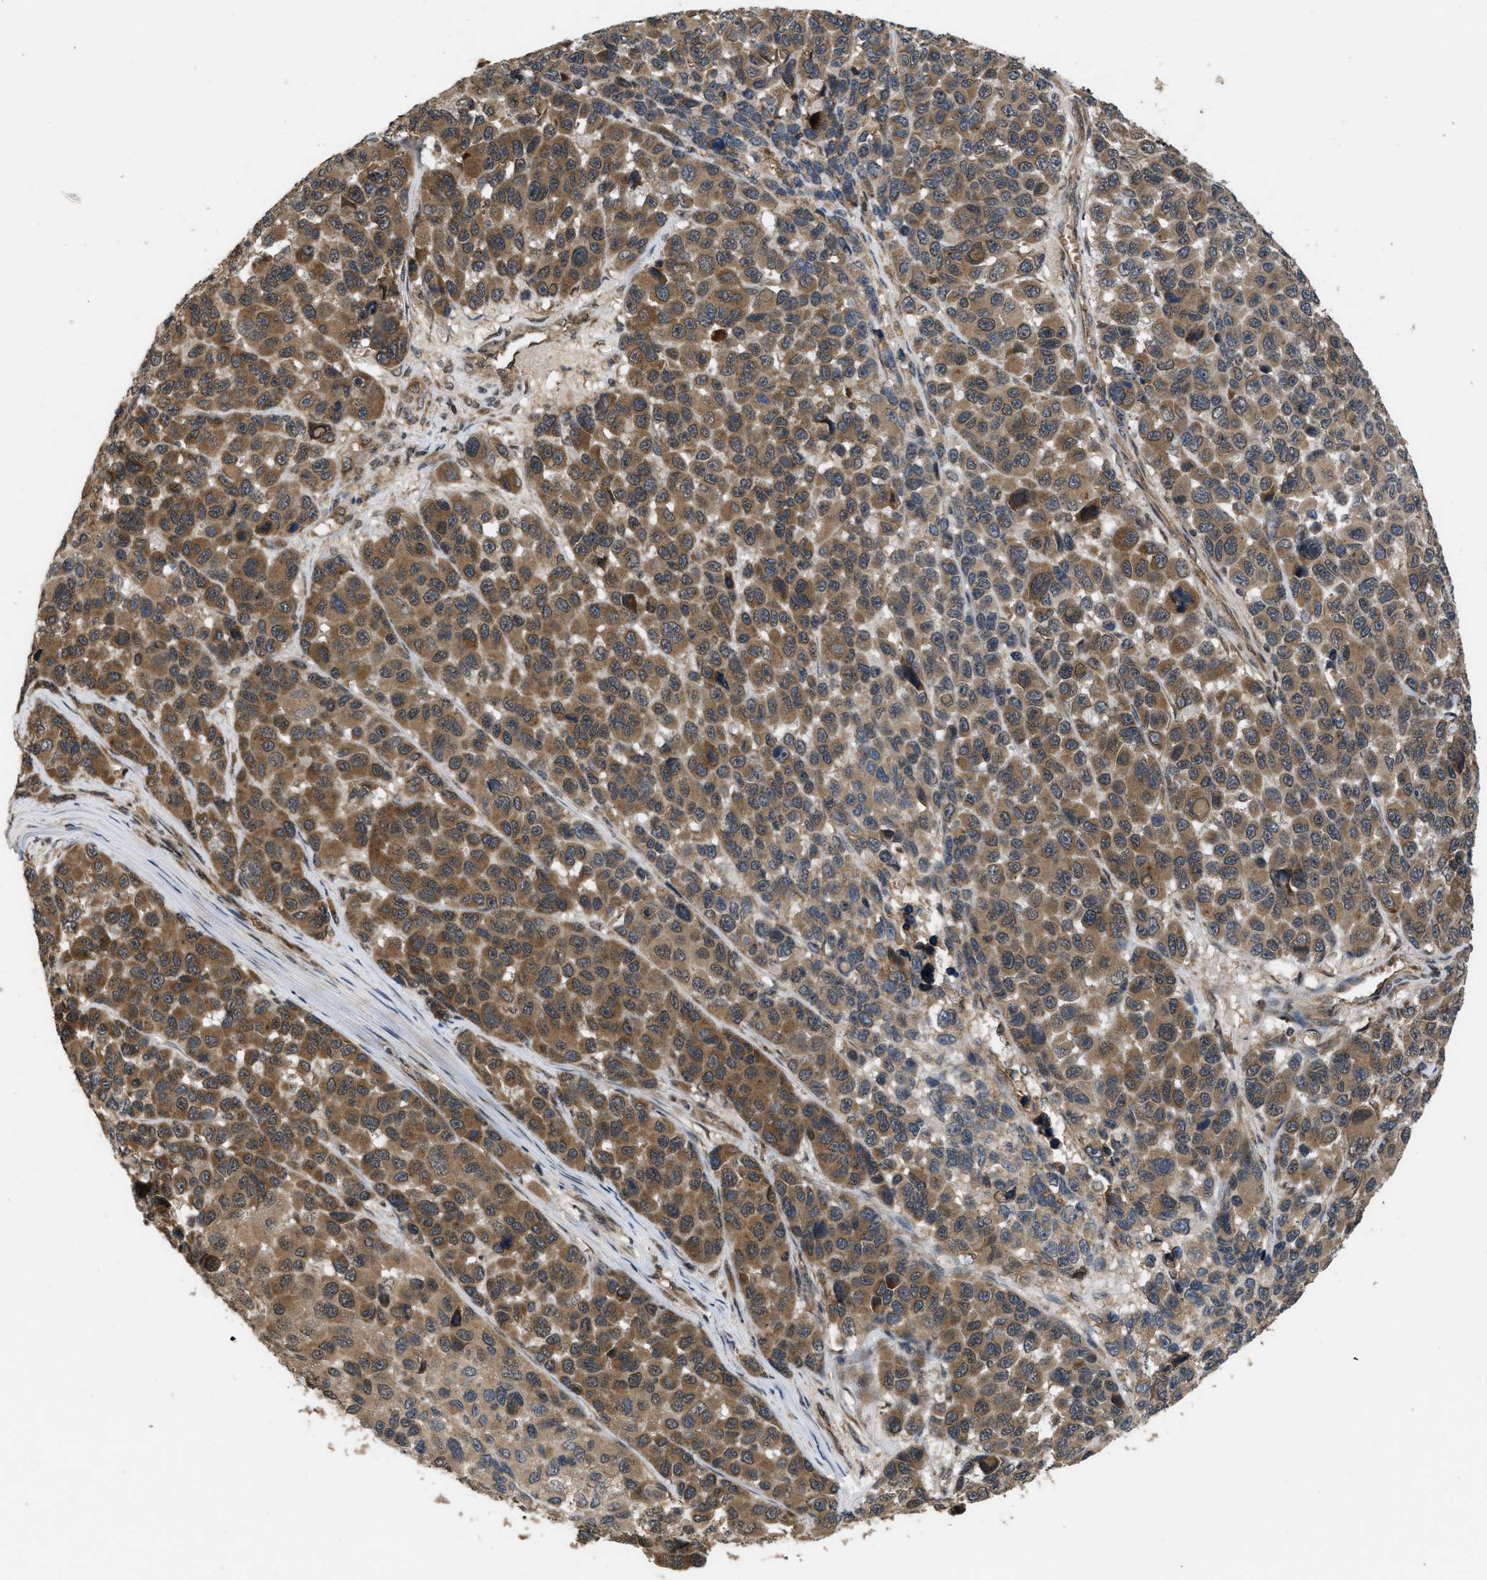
{"staining": {"intensity": "strong", "quantity": ">75%", "location": "cytoplasmic/membranous"}, "tissue": "melanoma", "cell_type": "Tumor cells", "image_type": "cancer", "snomed": [{"axis": "morphology", "description": "Malignant melanoma, NOS"}, {"axis": "topography", "description": "Skin"}], "caption": "Protein expression analysis of human malignant melanoma reveals strong cytoplasmic/membranous positivity in approximately >75% of tumor cells. The staining was performed using DAB to visualize the protein expression in brown, while the nuclei were stained in blue with hematoxylin (Magnification: 20x).", "gene": "SPTLC1", "patient": {"sex": "male", "age": 53}}